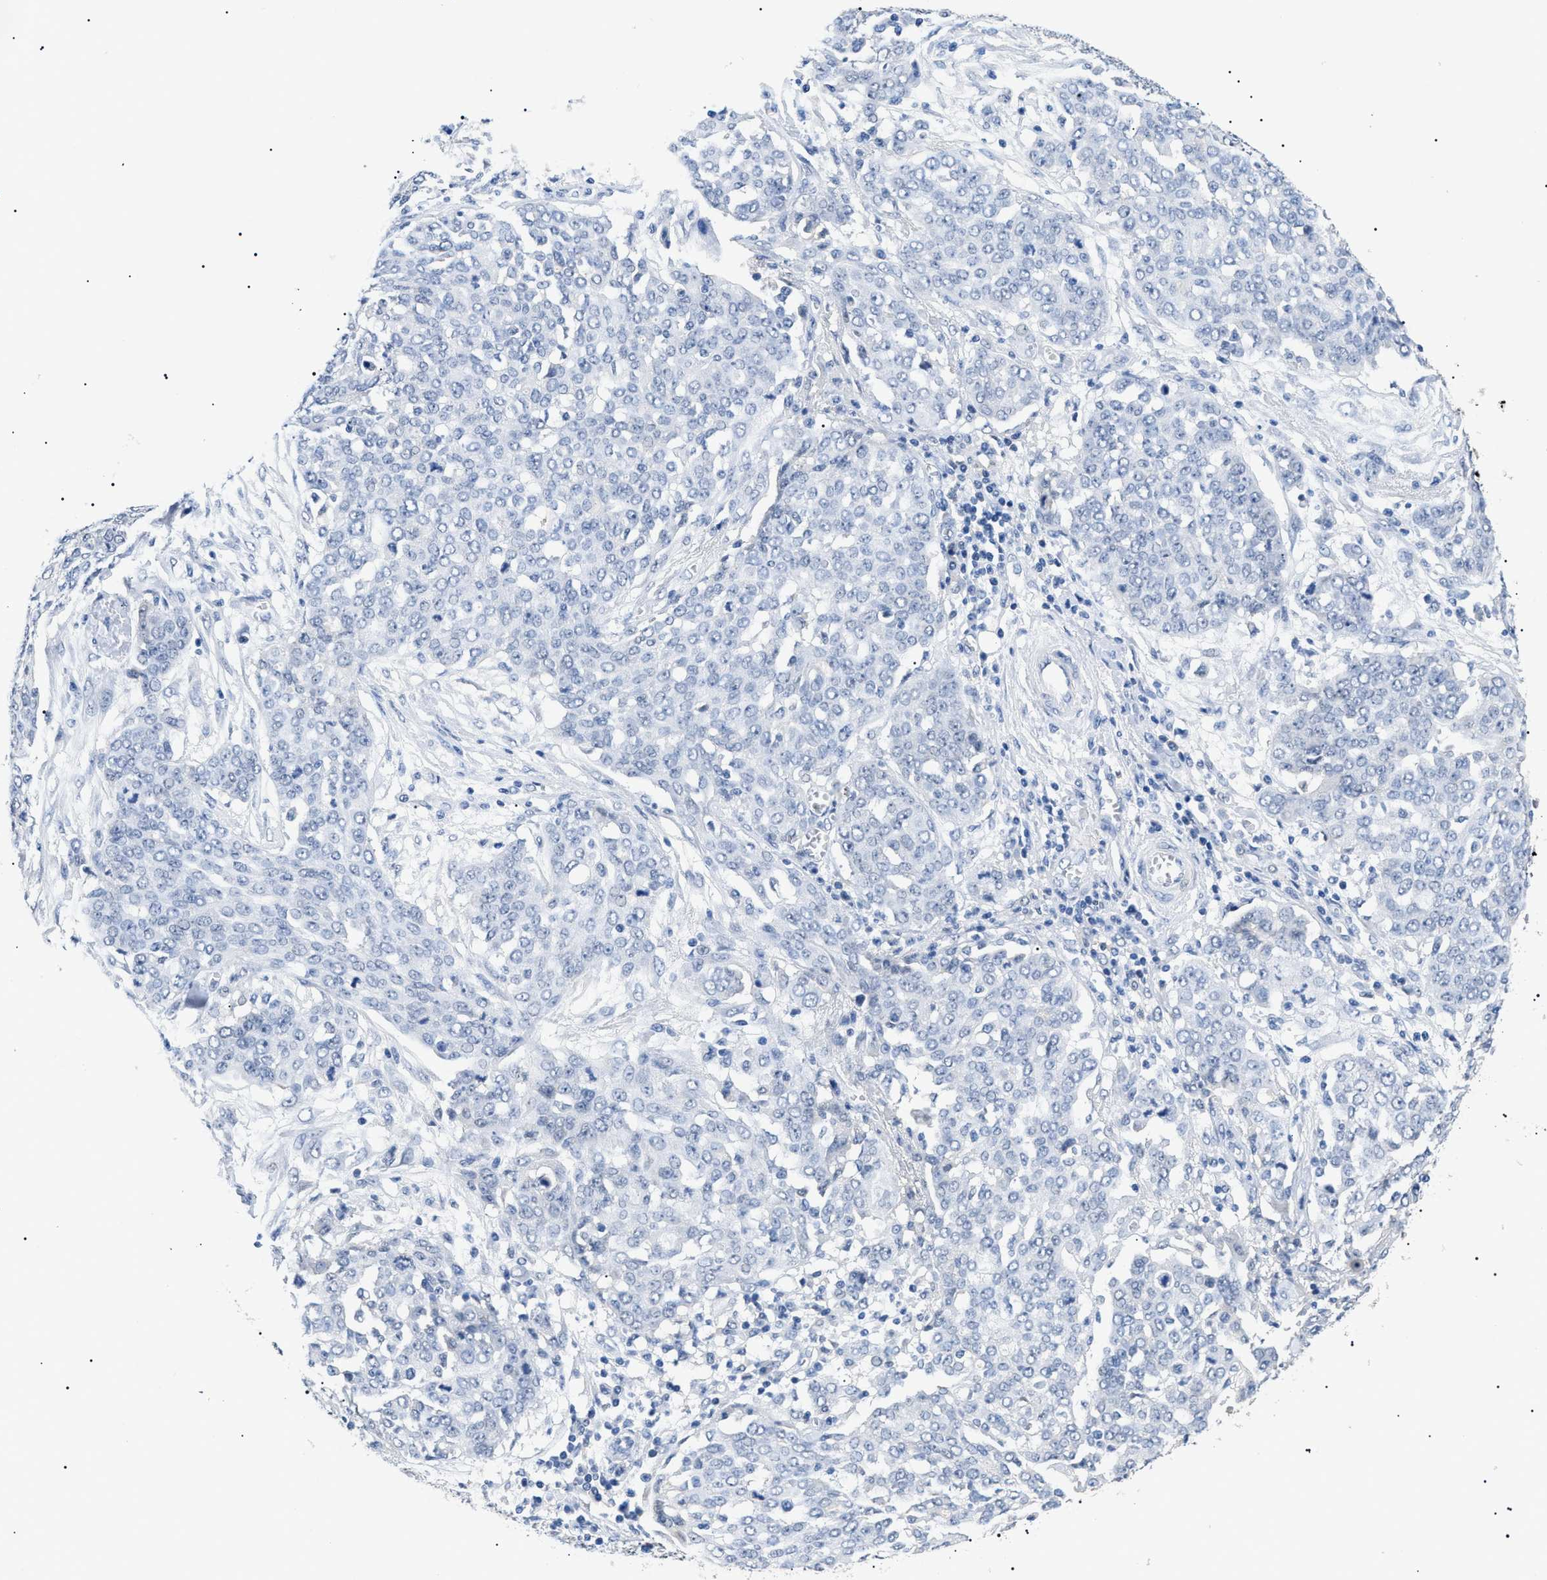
{"staining": {"intensity": "negative", "quantity": "none", "location": "none"}, "tissue": "ovarian cancer", "cell_type": "Tumor cells", "image_type": "cancer", "snomed": [{"axis": "morphology", "description": "Cystadenocarcinoma, serous, NOS"}, {"axis": "topography", "description": "Soft tissue"}, {"axis": "topography", "description": "Ovary"}], "caption": "Ovarian serous cystadenocarcinoma was stained to show a protein in brown. There is no significant expression in tumor cells.", "gene": "PRRT2", "patient": {"sex": "female", "age": 57}}